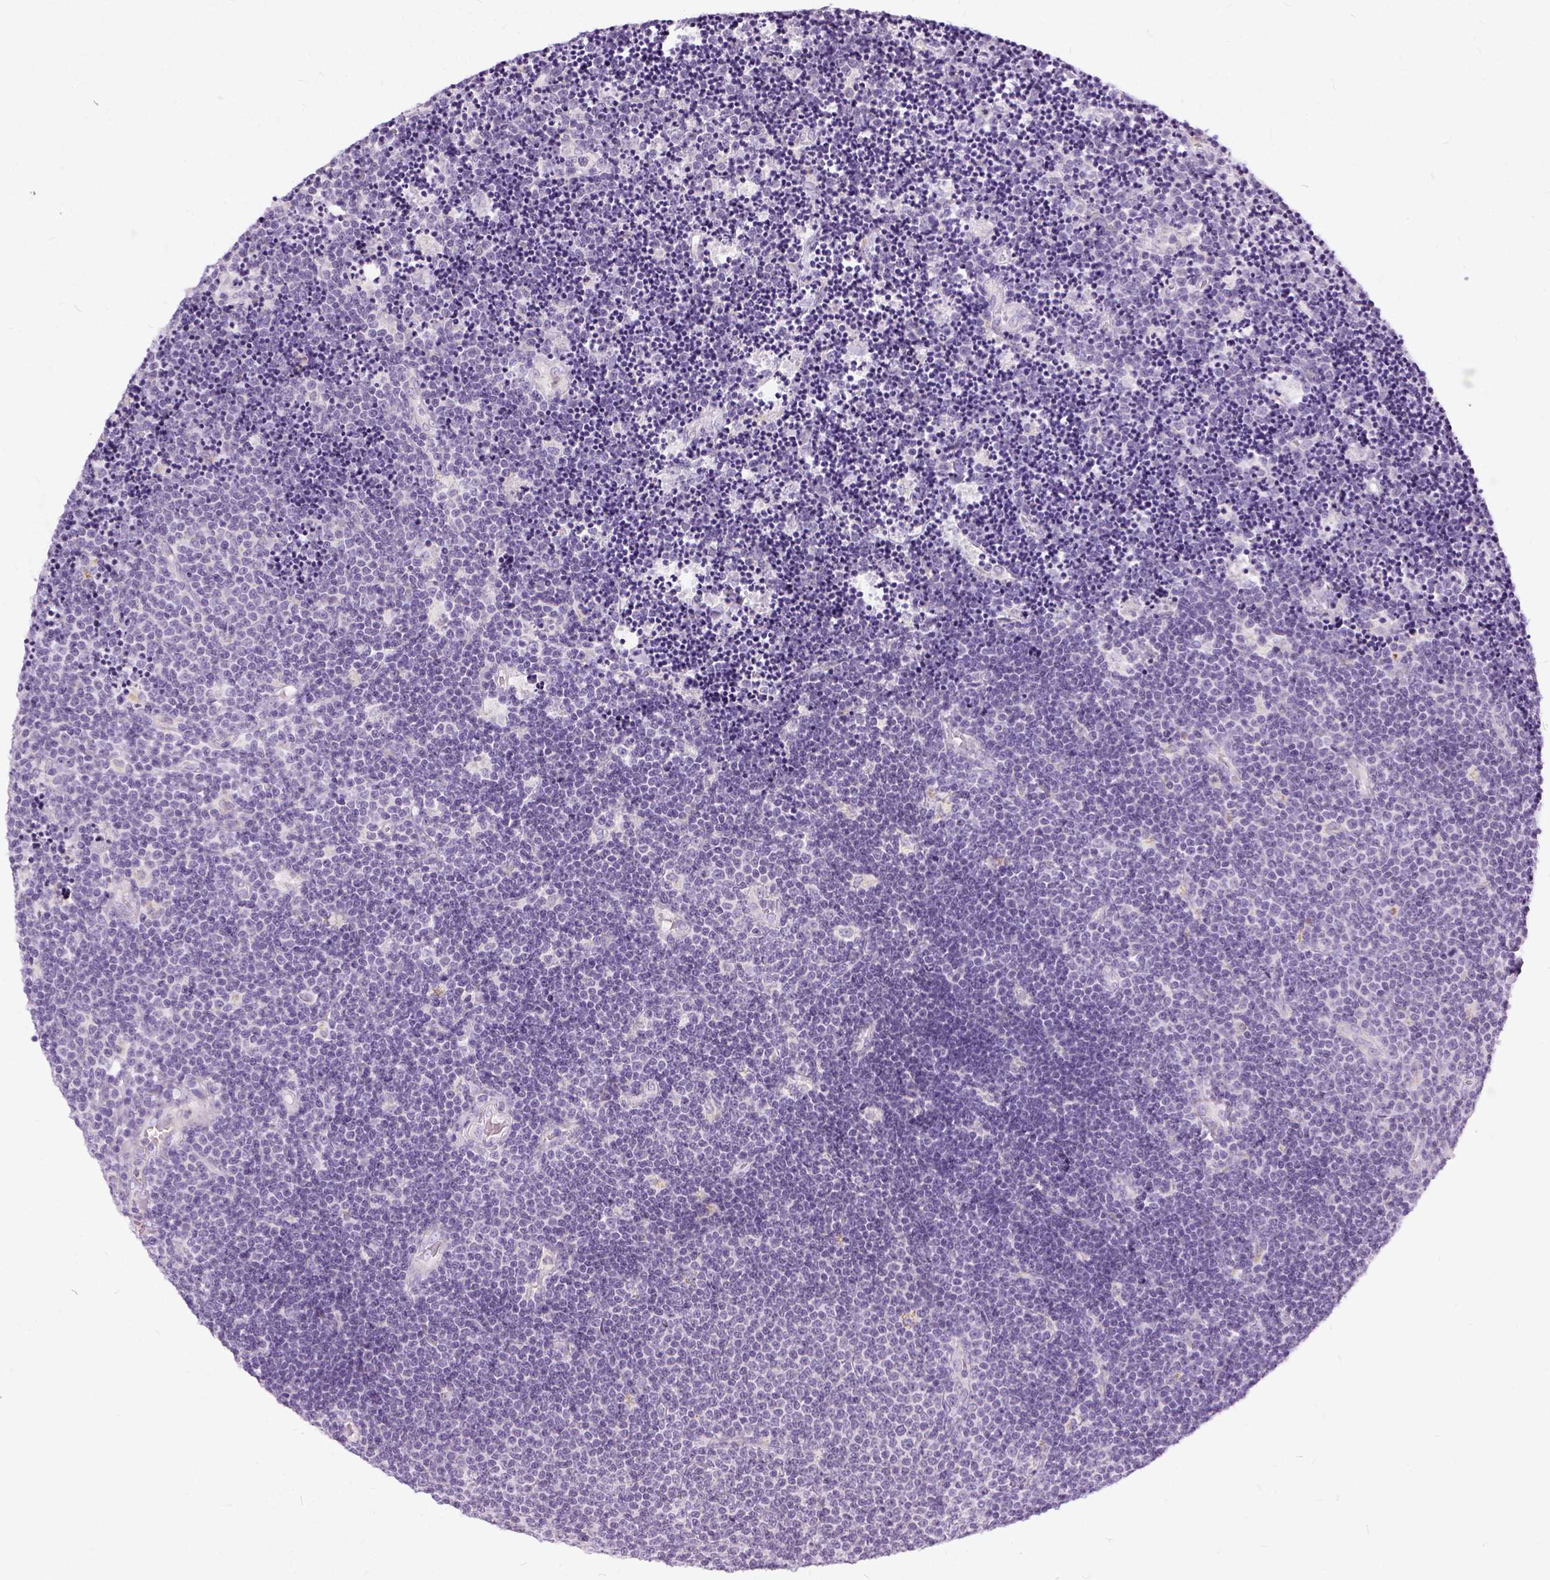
{"staining": {"intensity": "negative", "quantity": "none", "location": "none"}, "tissue": "lymphoma", "cell_type": "Tumor cells", "image_type": "cancer", "snomed": [{"axis": "morphology", "description": "Malignant lymphoma, non-Hodgkin's type, Low grade"}, {"axis": "topography", "description": "Brain"}], "caption": "IHC image of human low-grade malignant lymphoma, non-Hodgkin's type stained for a protein (brown), which displays no staining in tumor cells.", "gene": "FDX1", "patient": {"sex": "female", "age": 66}}